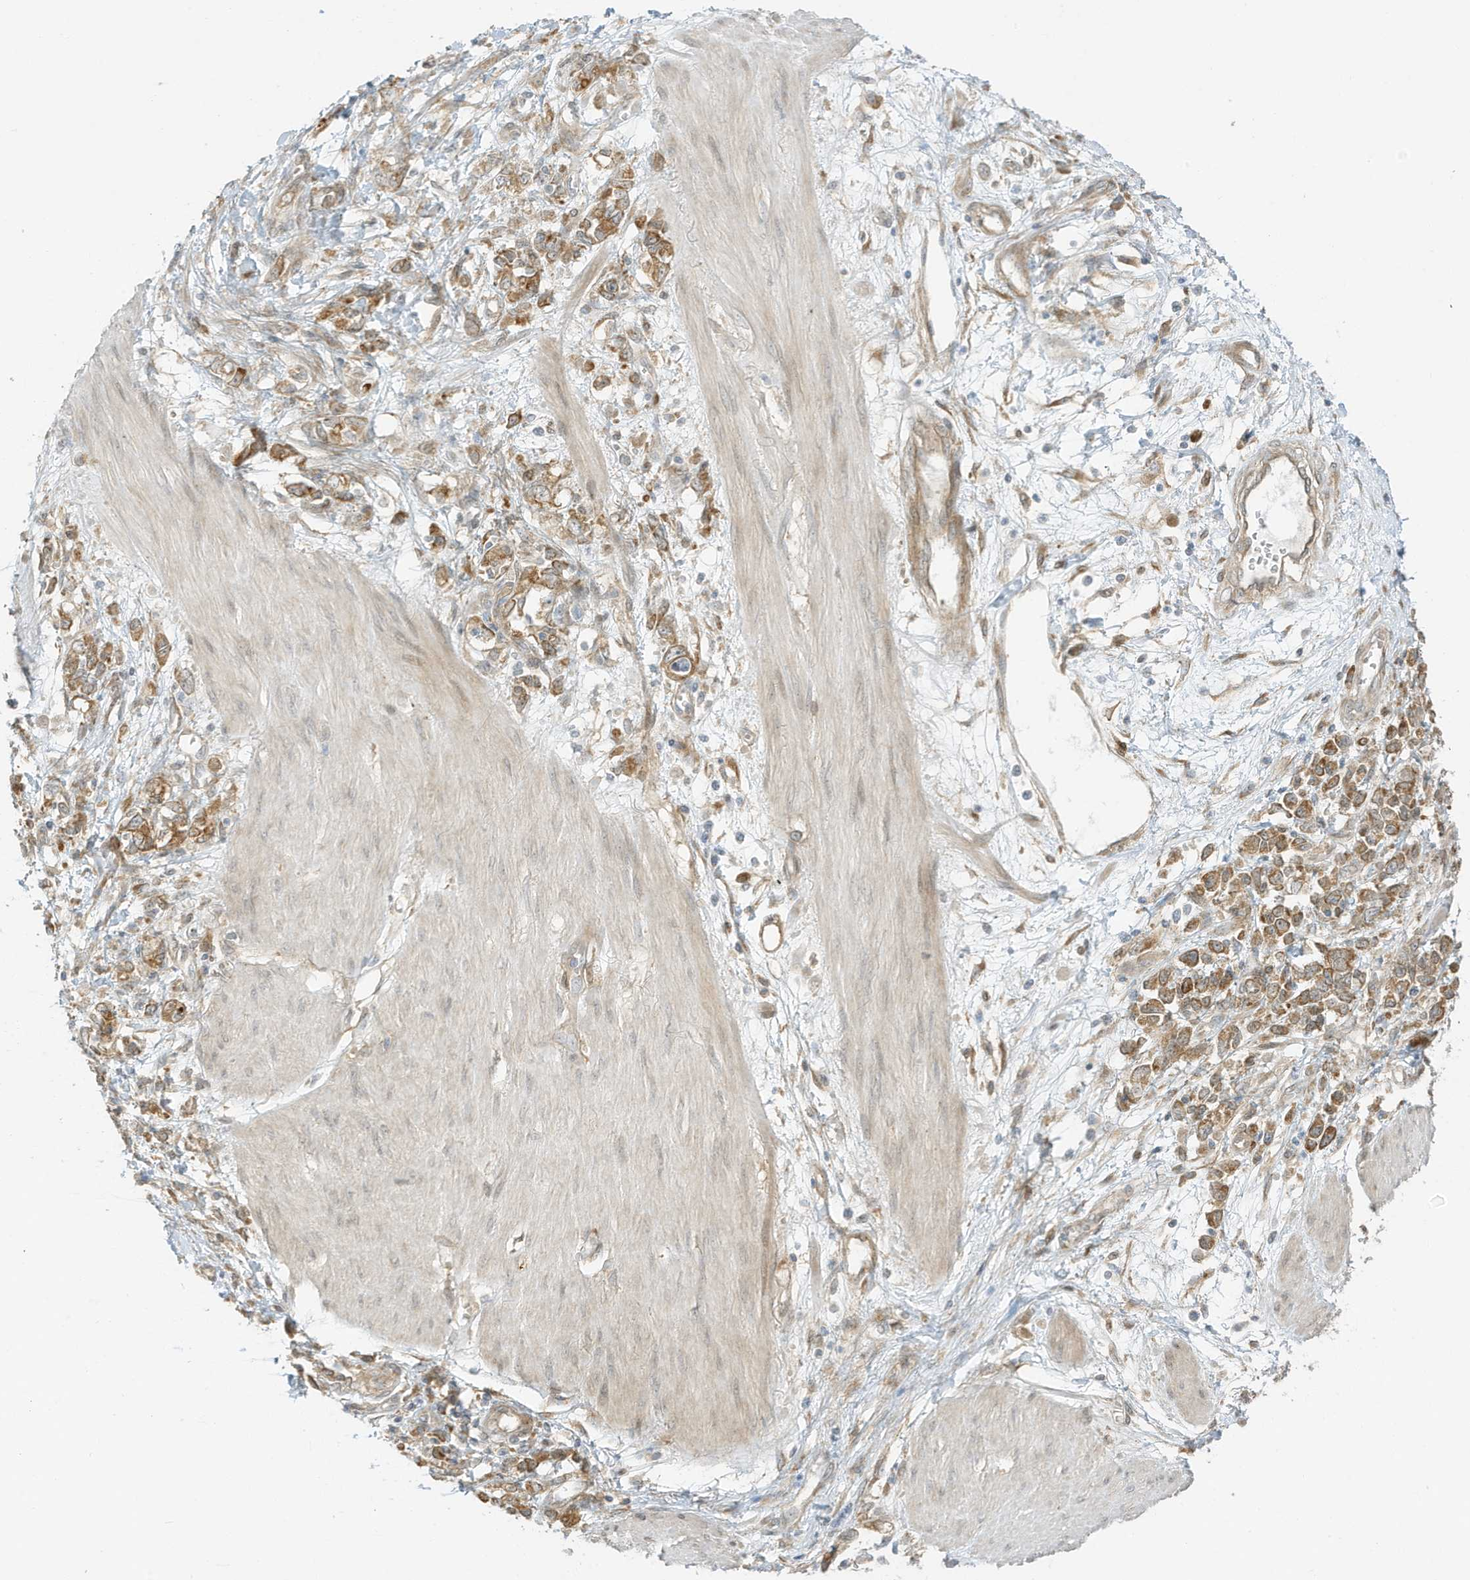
{"staining": {"intensity": "moderate", "quantity": ">75%", "location": "cytoplasmic/membranous"}, "tissue": "stomach cancer", "cell_type": "Tumor cells", "image_type": "cancer", "snomed": [{"axis": "morphology", "description": "Adenocarcinoma, NOS"}, {"axis": "topography", "description": "Stomach"}], "caption": "Immunohistochemistry of human stomach adenocarcinoma shows medium levels of moderate cytoplasmic/membranous staining in about >75% of tumor cells. The staining was performed using DAB to visualize the protein expression in brown, while the nuclei were stained in blue with hematoxylin (Magnification: 20x).", "gene": "SCARF2", "patient": {"sex": "female", "age": 76}}